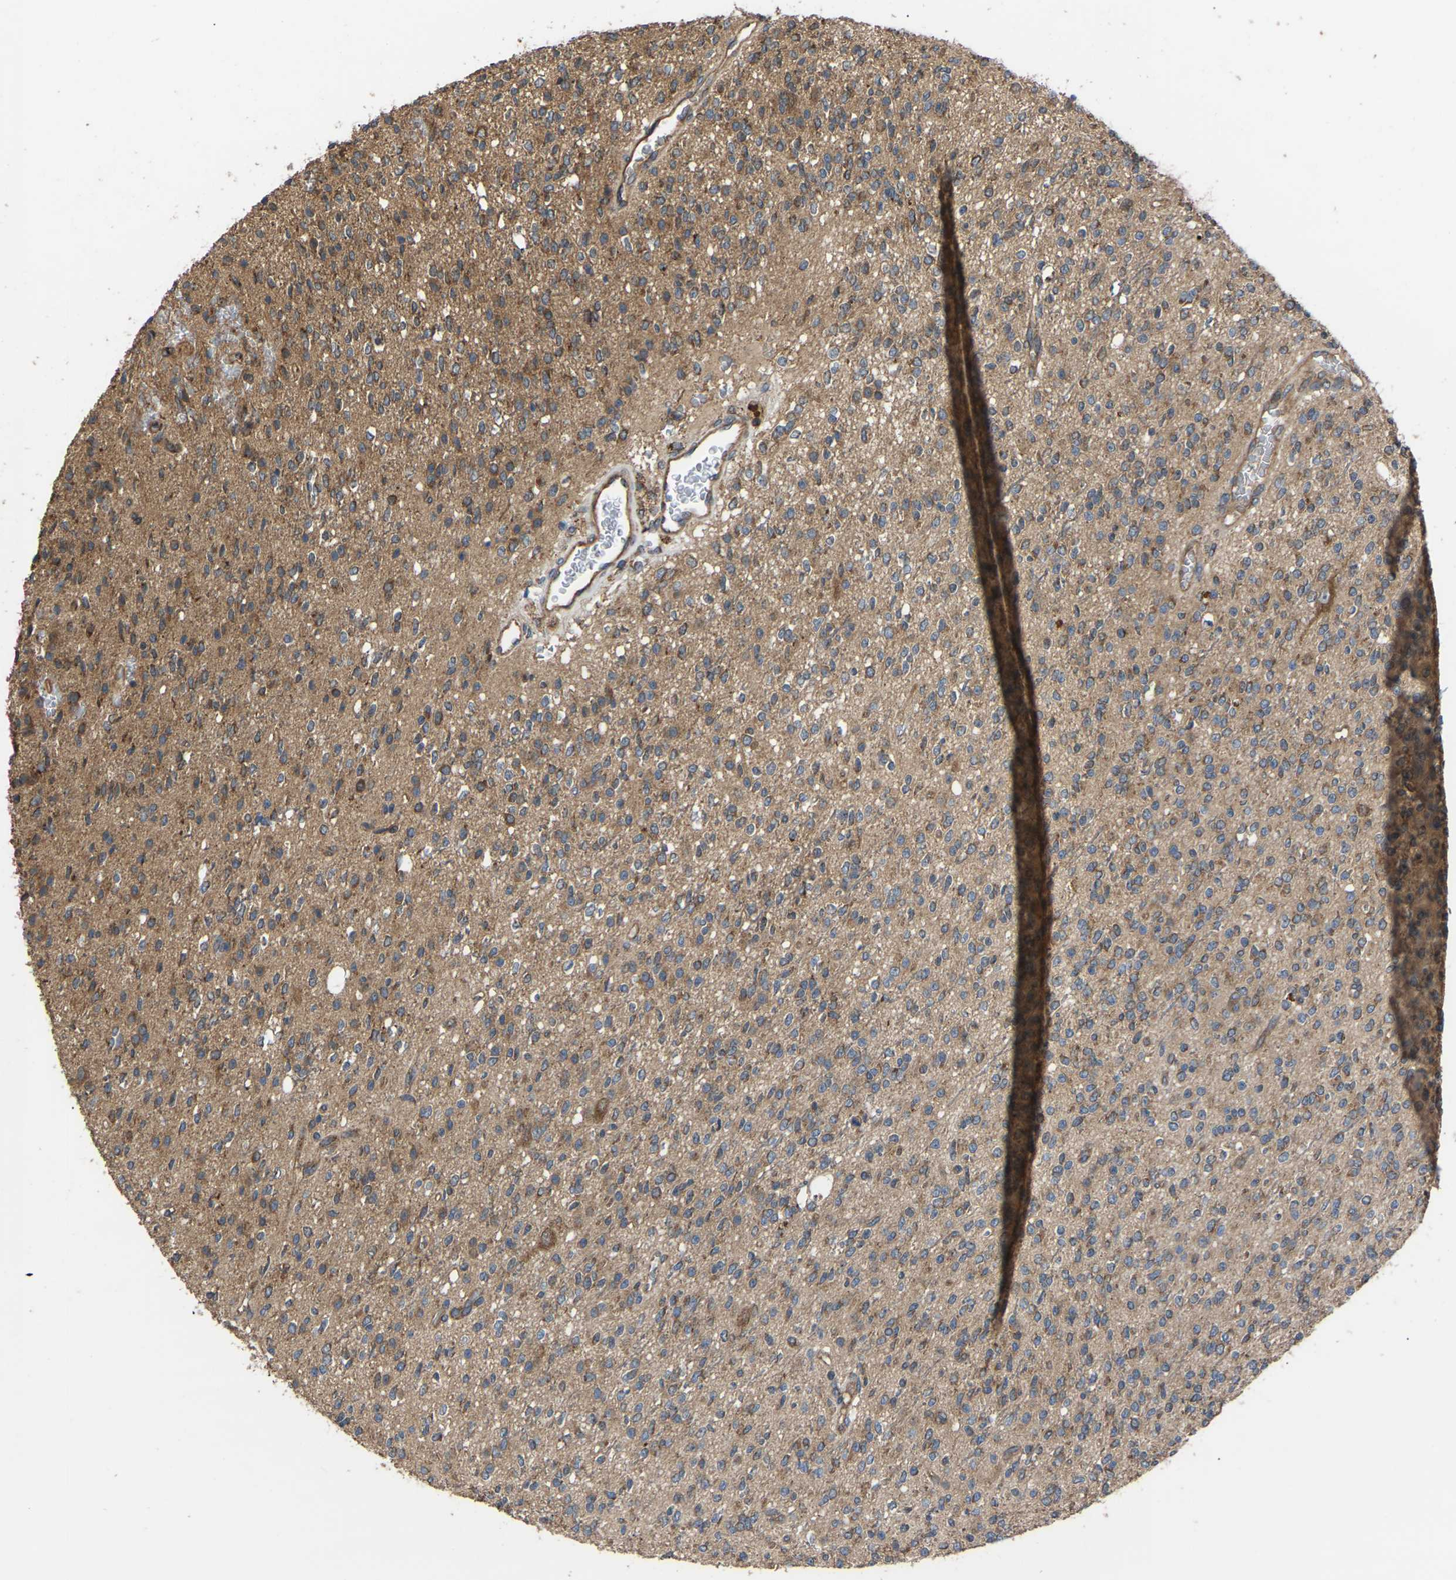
{"staining": {"intensity": "moderate", "quantity": "<25%", "location": "cytoplasmic/membranous"}, "tissue": "glioma", "cell_type": "Tumor cells", "image_type": "cancer", "snomed": [{"axis": "morphology", "description": "Glioma, malignant, High grade"}, {"axis": "topography", "description": "Brain"}], "caption": "About <25% of tumor cells in glioma exhibit moderate cytoplasmic/membranous protein staining as visualized by brown immunohistochemical staining.", "gene": "GCC1", "patient": {"sex": "male", "age": 34}}